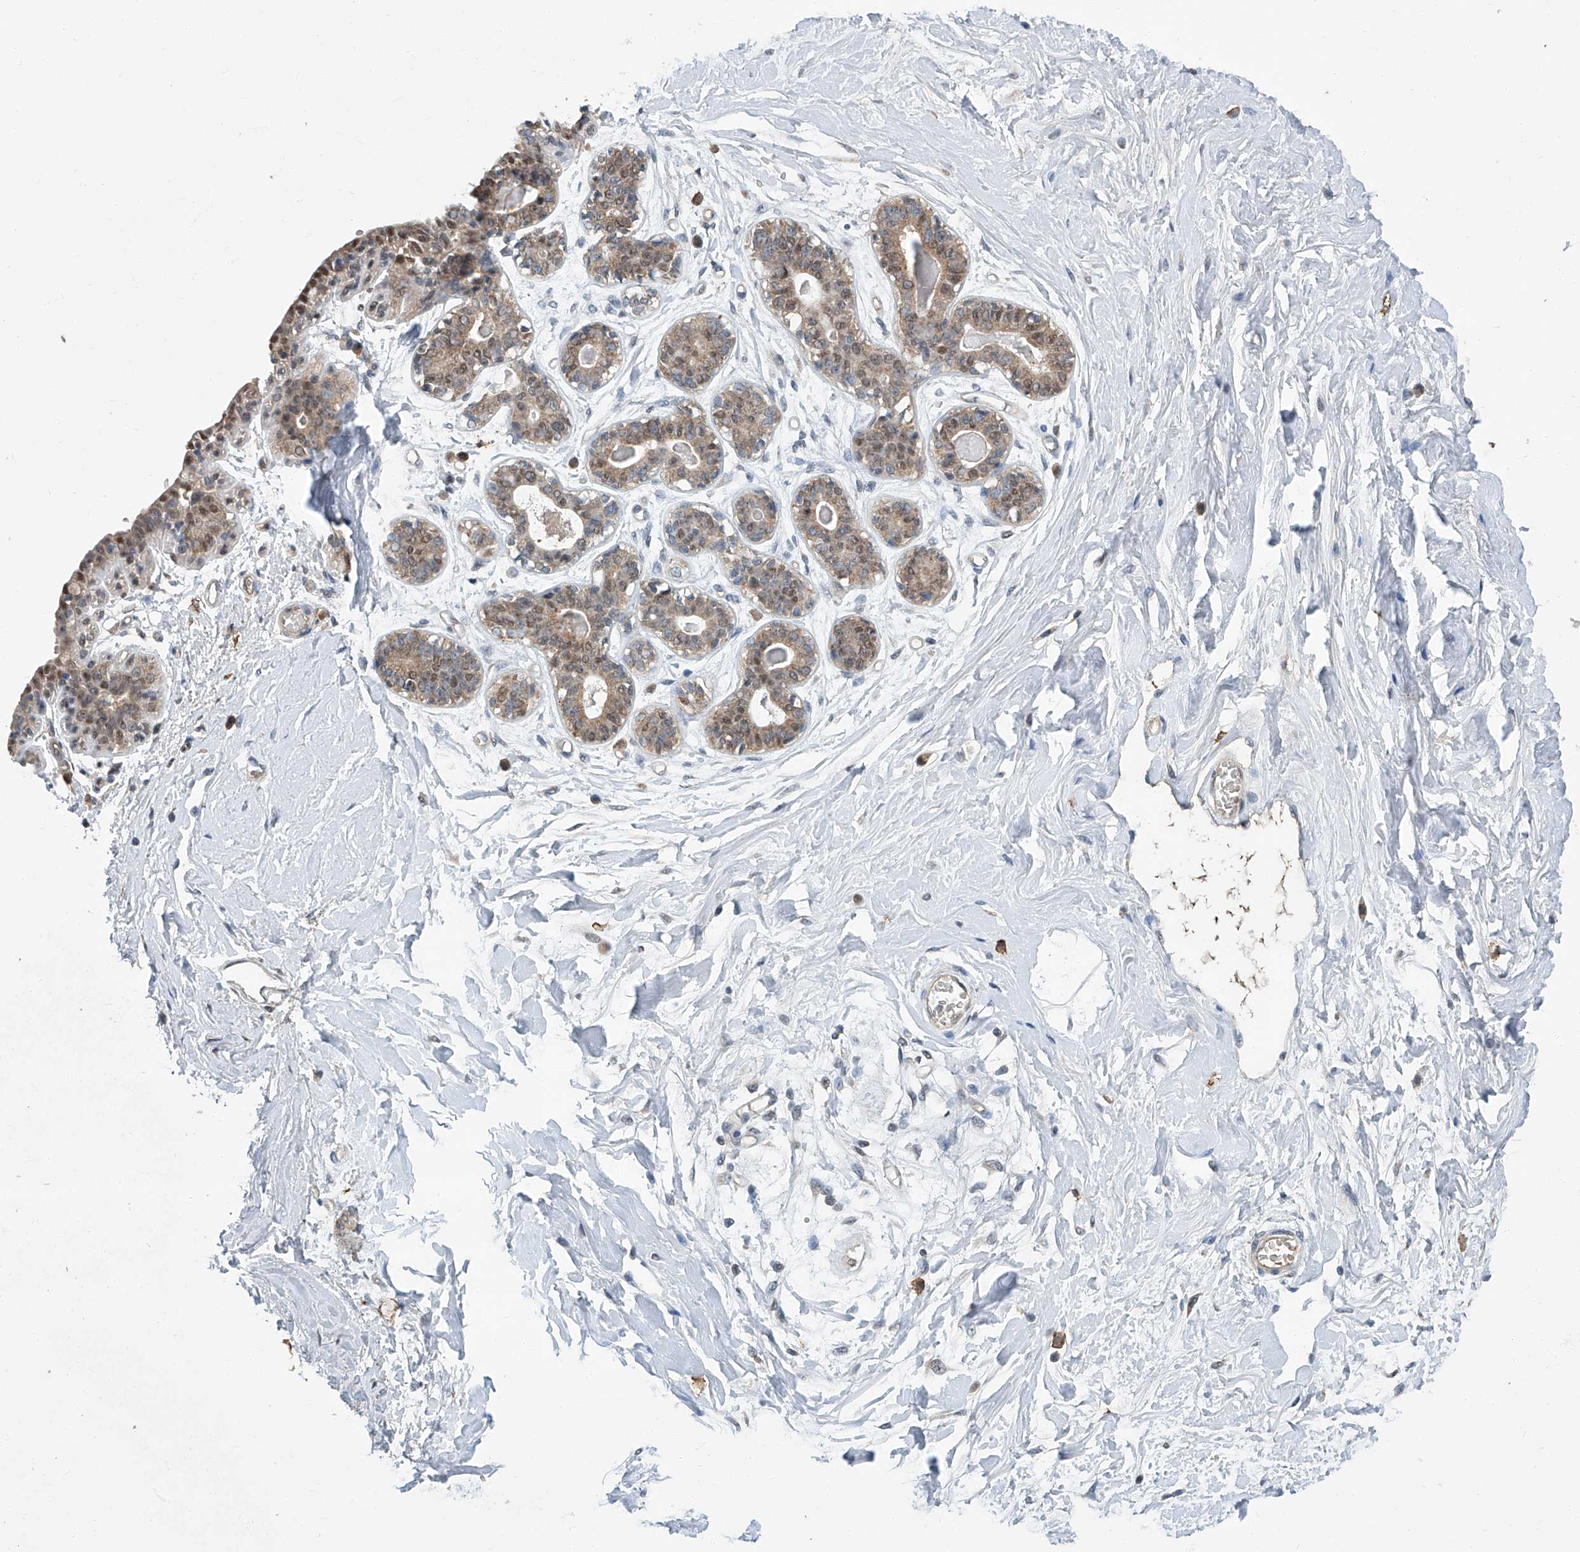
{"staining": {"intensity": "negative", "quantity": "none", "location": "none"}, "tissue": "breast", "cell_type": "Adipocytes", "image_type": "normal", "snomed": [{"axis": "morphology", "description": "Normal tissue, NOS"}, {"axis": "topography", "description": "Breast"}], "caption": "High magnification brightfield microscopy of benign breast stained with DAB (brown) and counterstained with hematoxylin (blue): adipocytes show no significant staining. (IHC, brightfield microscopy, high magnification).", "gene": "CLK1", "patient": {"sex": "female", "age": 45}}